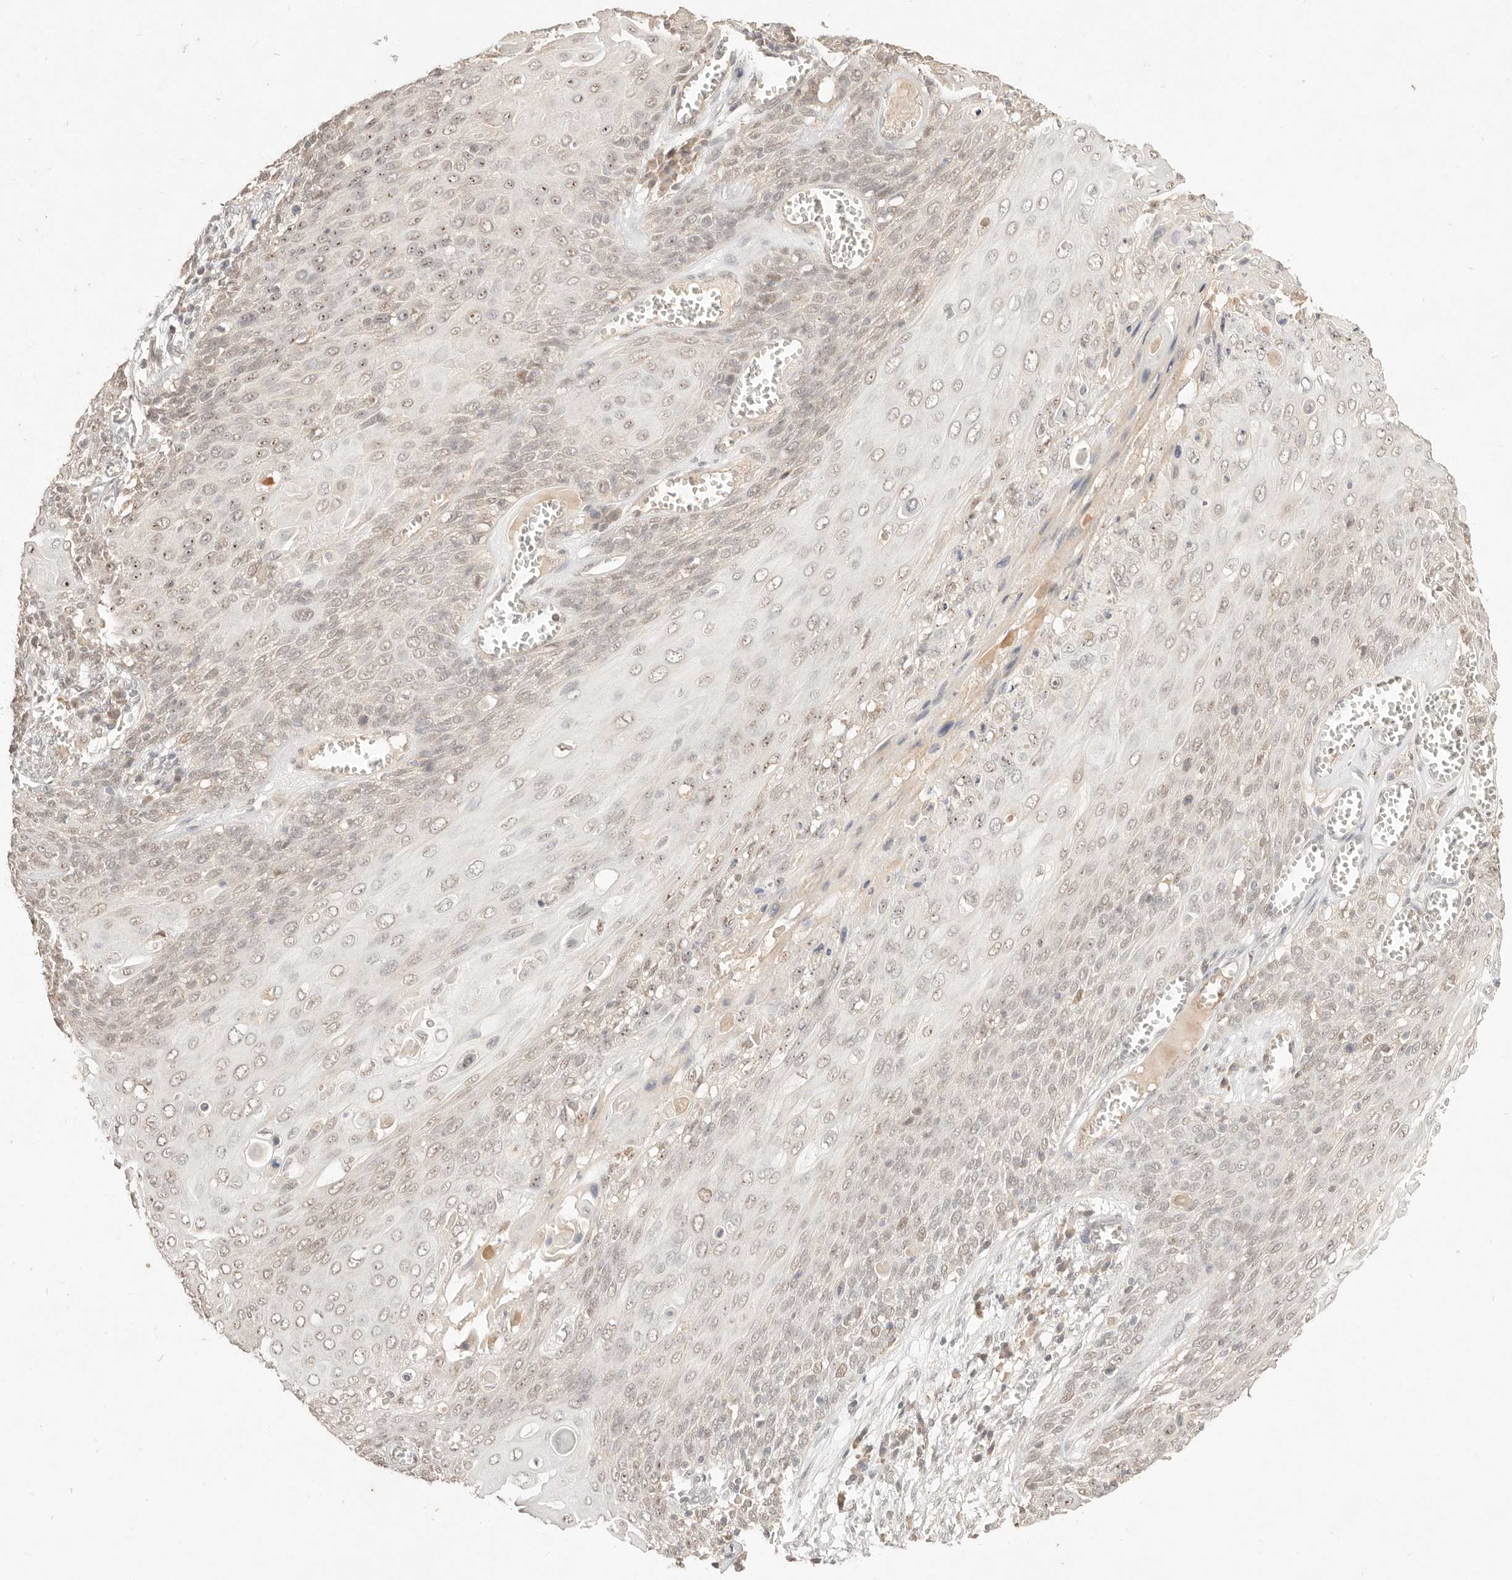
{"staining": {"intensity": "moderate", "quantity": ">75%", "location": "nuclear"}, "tissue": "cervical cancer", "cell_type": "Tumor cells", "image_type": "cancer", "snomed": [{"axis": "morphology", "description": "Squamous cell carcinoma, NOS"}, {"axis": "topography", "description": "Cervix"}], "caption": "Cervical squamous cell carcinoma stained for a protein (brown) reveals moderate nuclear positive positivity in about >75% of tumor cells.", "gene": "MEP1A", "patient": {"sex": "female", "age": 39}}